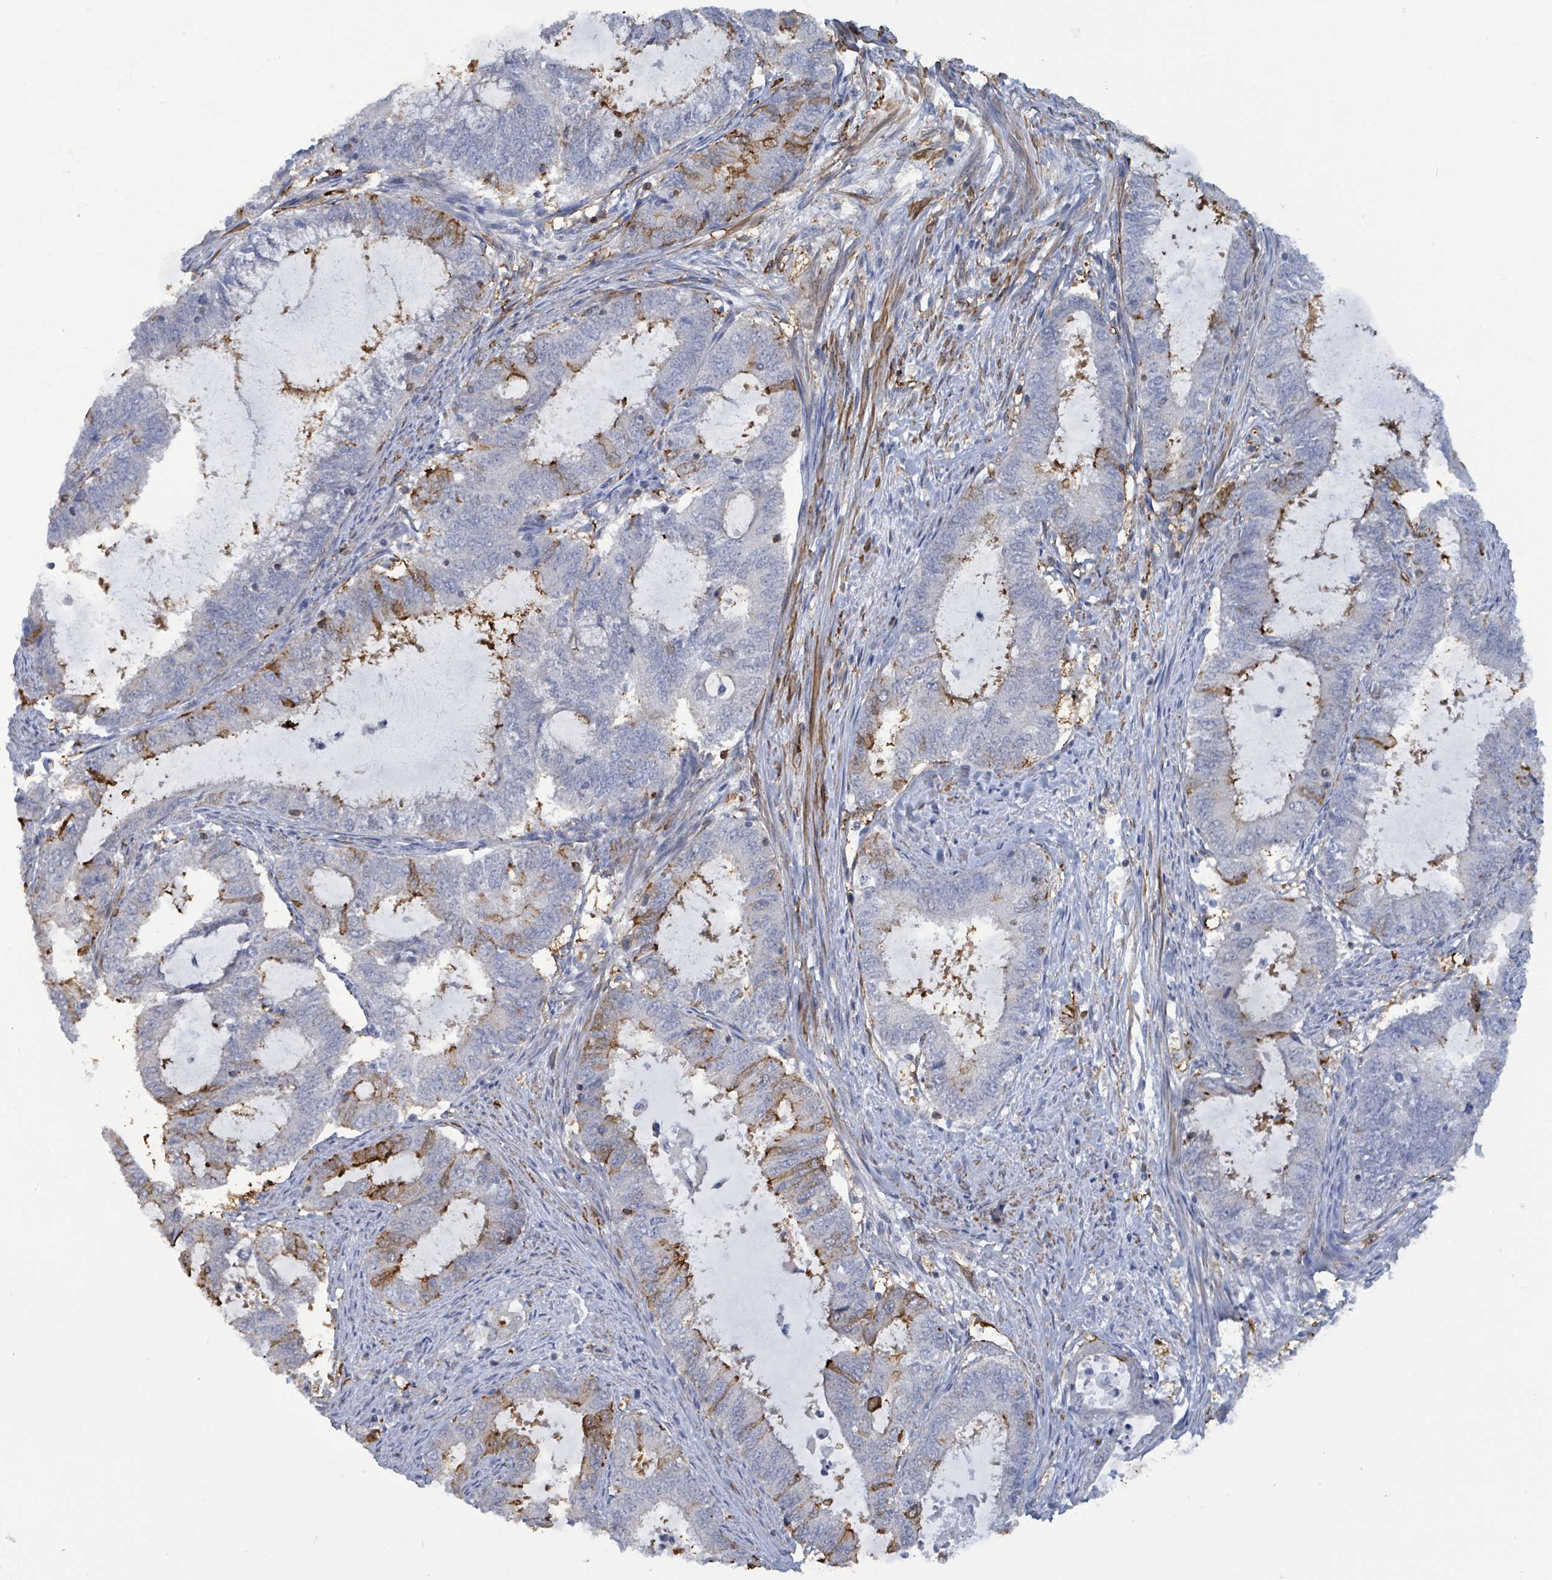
{"staining": {"intensity": "moderate", "quantity": "<25%", "location": "cytoplasmic/membranous"}, "tissue": "endometrial cancer", "cell_type": "Tumor cells", "image_type": "cancer", "snomed": [{"axis": "morphology", "description": "Adenocarcinoma, NOS"}, {"axis": "topography", "description": "Endometrium"}], "caption": "Immunohistochemistry (IHC) (DAB (3,3'-diaminobenzidine)) staining of endometrial cancer demonstrates moderate cytoplasmic/membranous protein positivity in approximately <25% of tumor cells.", "gene": "PRKRIP1", "patient": {"sex": "female", "age": 51}}